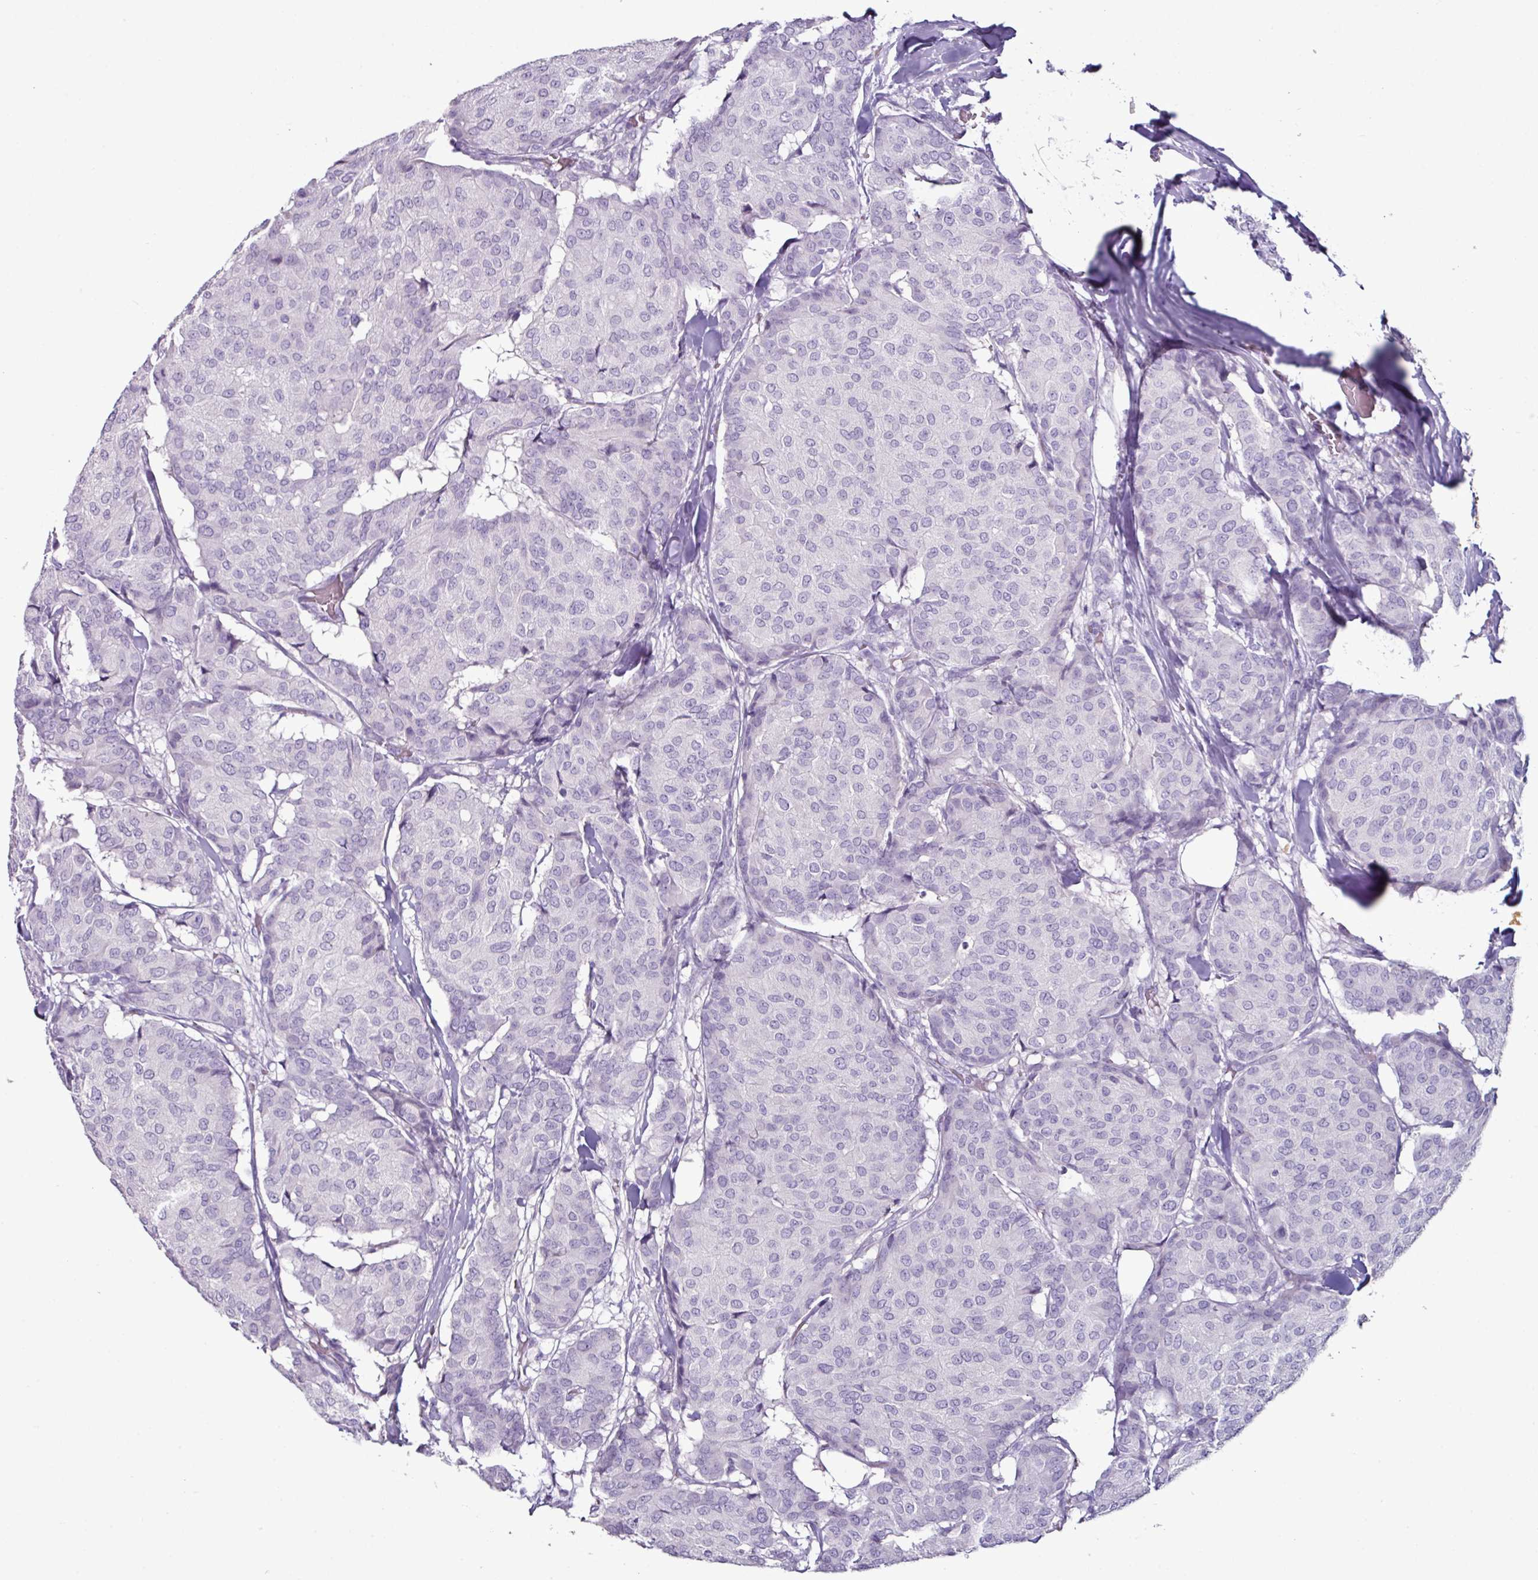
{"staining": {"intensity": "negative", "quantity": "none", "location": "none"}, "tissue": "breast cancer", "cell_type": "Tumor cells", "image_type": "cancer", "snomed": [{"axis": "morphology", "description": "Duct carcinoma"}, {"axis": "topography", "description": "Breast"}], "caption": "Protein analysis of infiltrating ductal carcinoma (breast) displays no significant staining in tumor cells.", "gene": "GLP2R", "patient": {"sex": "female", "age": 75}}